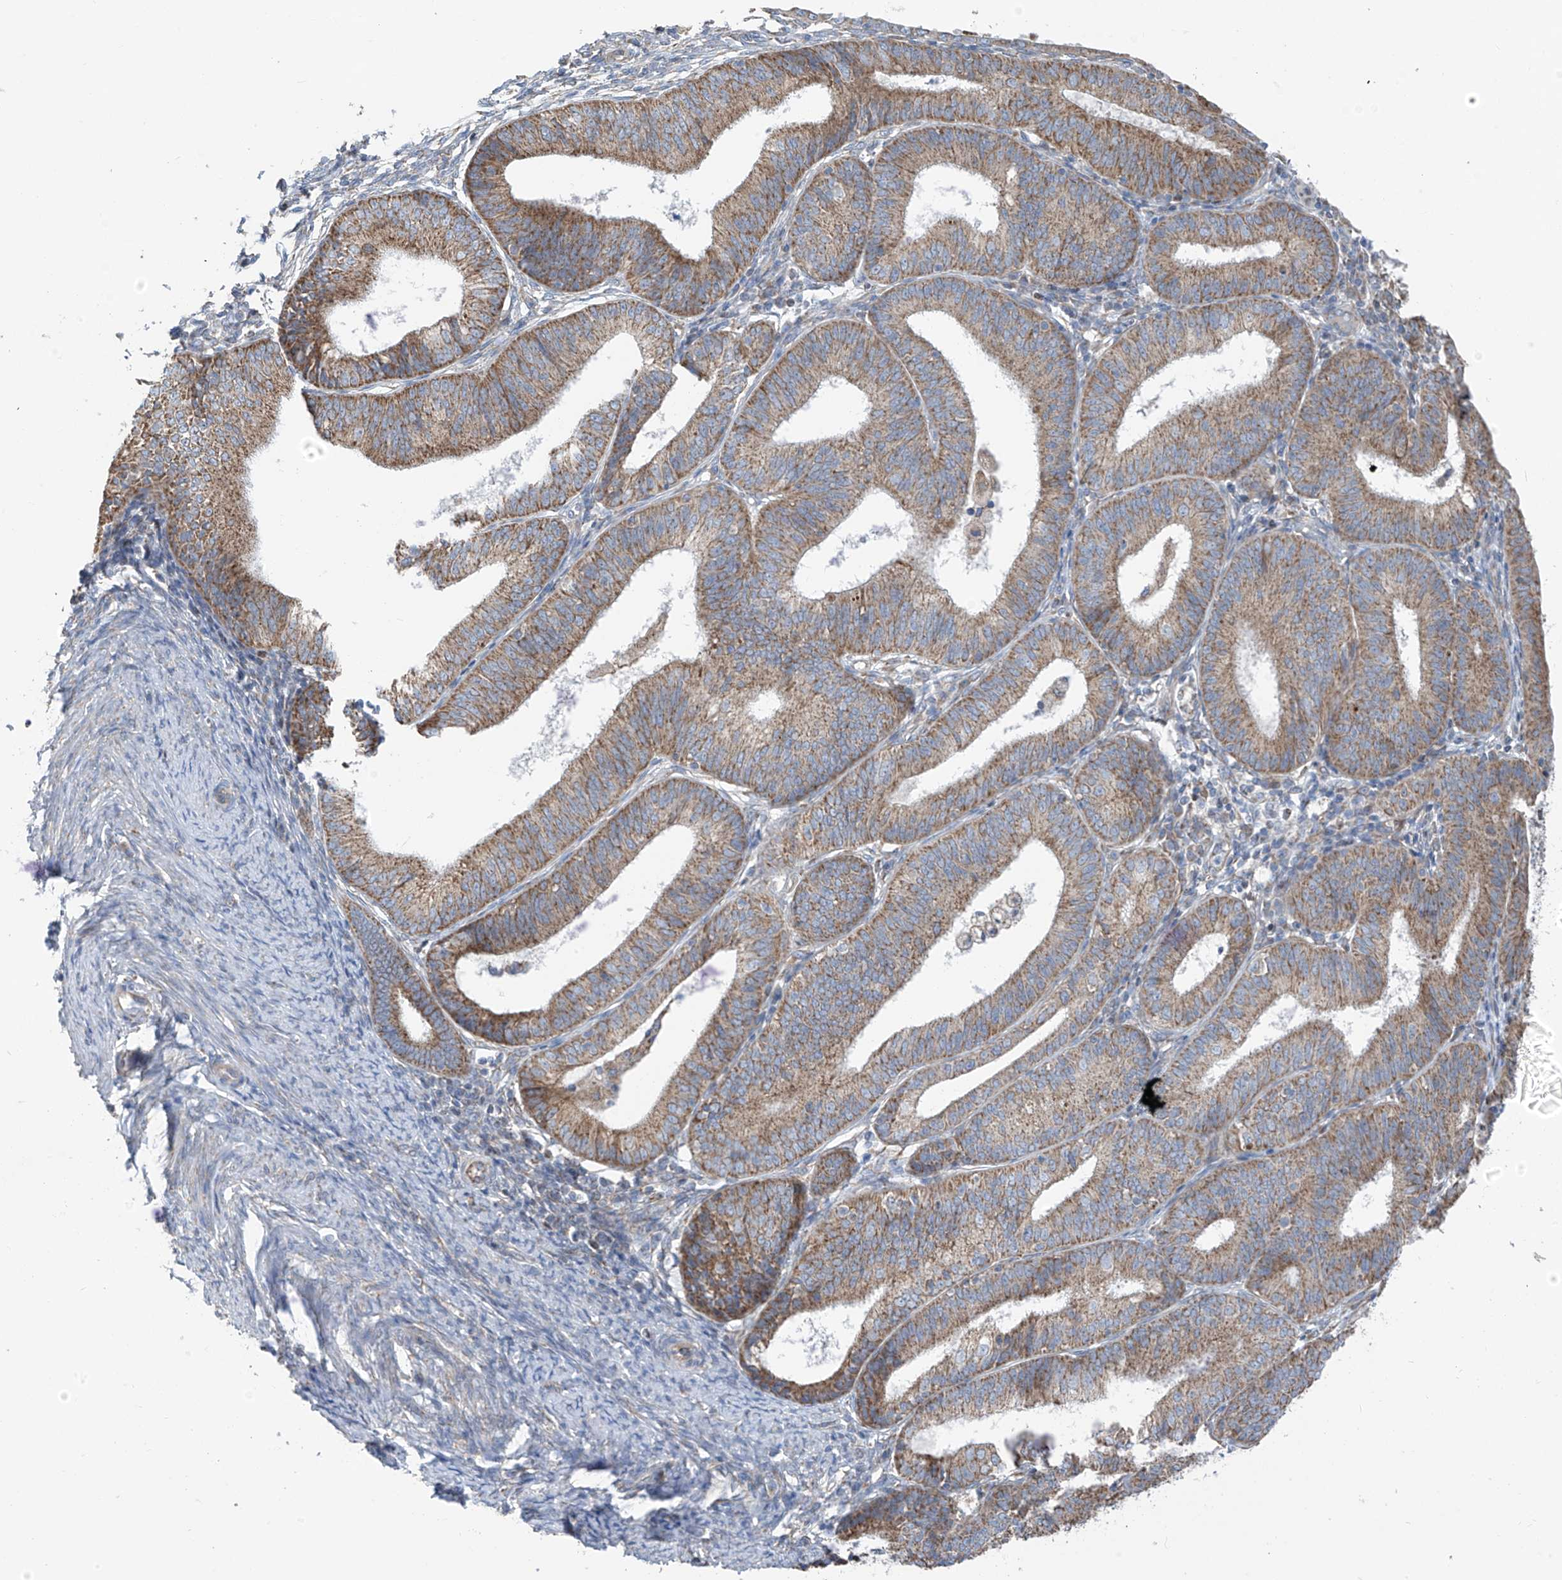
{"staining": {"intensity": "moderate", "quantity": ">75%", "location": "cytoplasmic/membranous"}, "tissue": "endometrial cancer", "cell_type": "Tumor cells", "image_type": "cancer", "snomed": [{"axis": "morphology", "description": "Adenocarcinoma, NOS"}, {"axis": "topography", "description": "Endometrium"}], "caption": "IHC (DAB (3,3'-diaminobenzidine)) staining of human endometrial adenocarcinoma exhibits moderate cytoplasmic/membranous protein expression in about >75% of tumor cells.", "gene": "EOMES", "patient": {"sex": "female", "age": 51}}